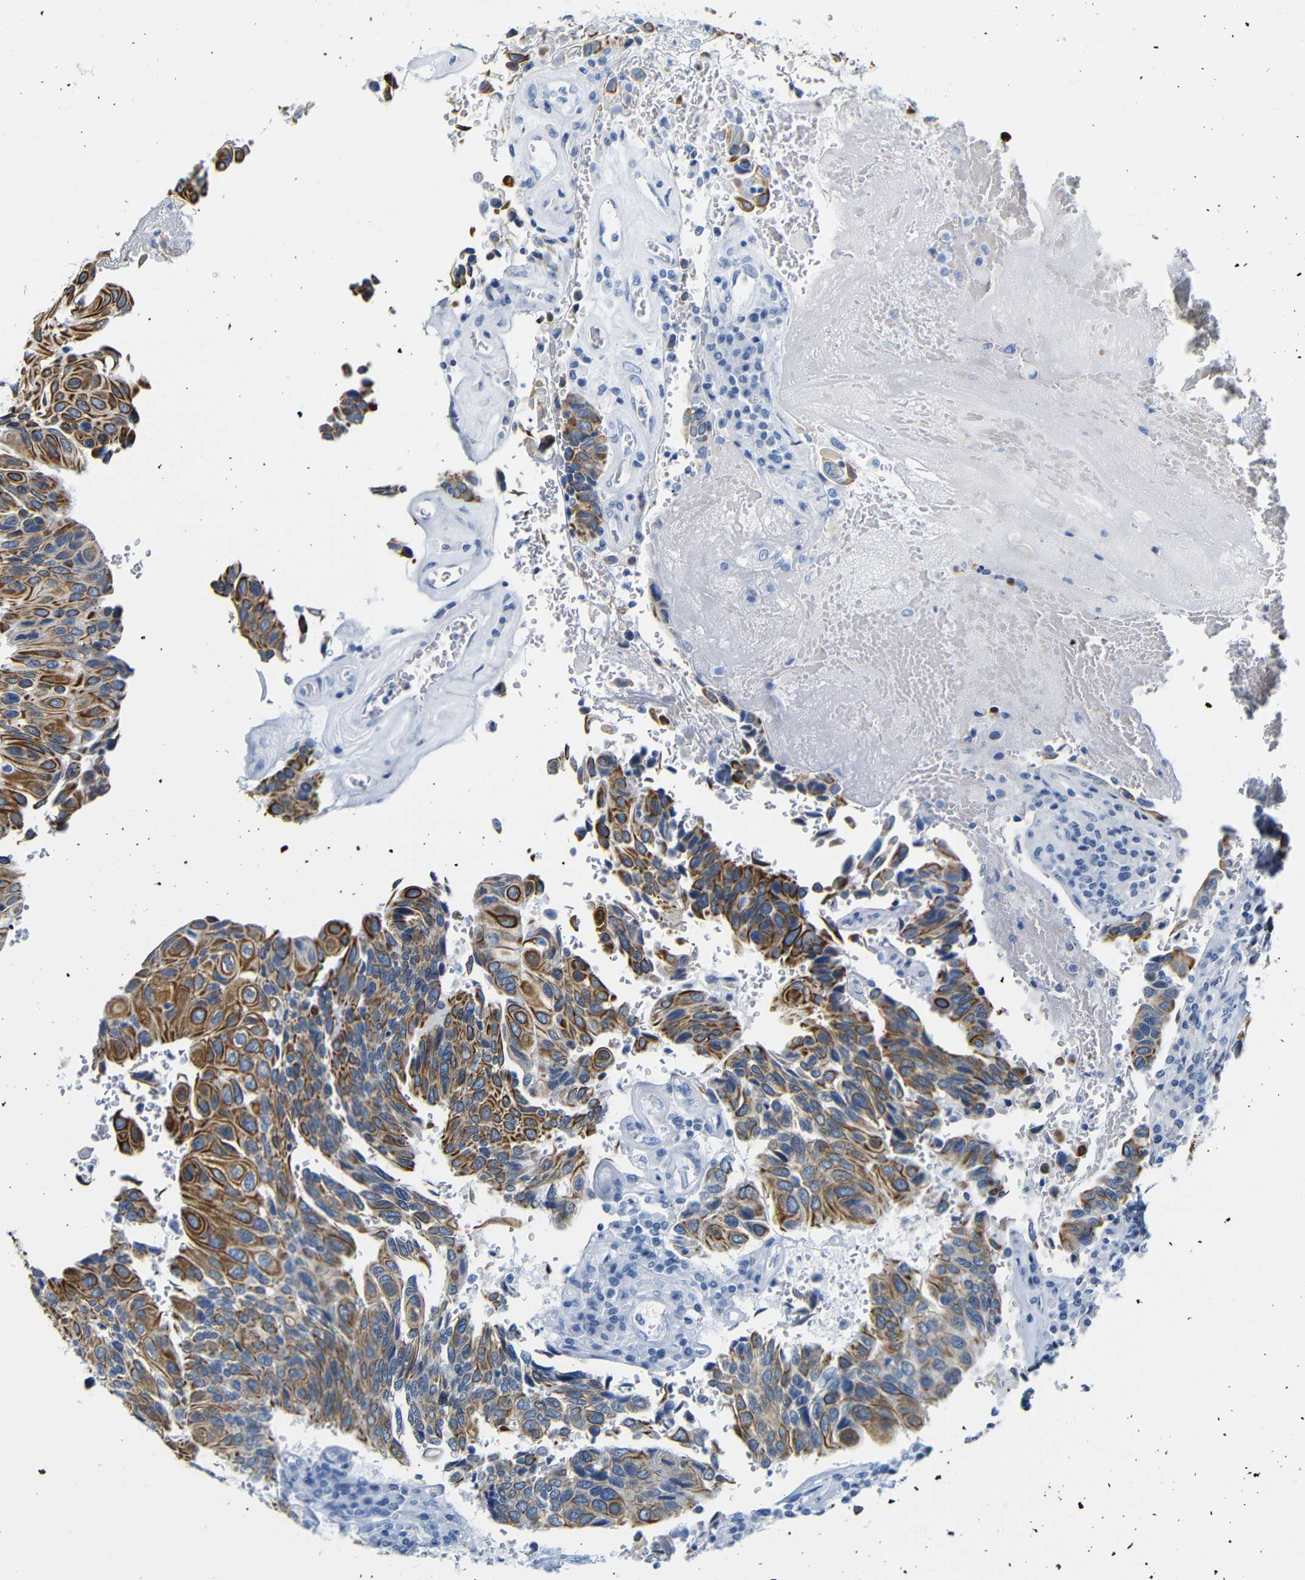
{"staining": {"intensity": "strong", "quantity": ">75%", "location": "cytoplasmic/membranous"}, "tissue": "urothelial cancer", "cell_type": "Tumor cells", "image_type": "cancer", "snomed": [{"axis": "morphology", "description": "Urothelial carcinoma, High grade"}, {"axis": "topography", "description": "Urinary bladder"}], "caption": "Immunohistochemistry (IHC) photomicrograph of neoplastic tissue: high-grade urothelial carcinoma stained using IHC shows high levels of strong protein expression localized specifically in the cytoplasmic/membranous of tumor cells, appearing as a cytoplasmic/membranous brown color.", "gene": "DYNAP", "patient": {"sex": "male", "age": 66}}